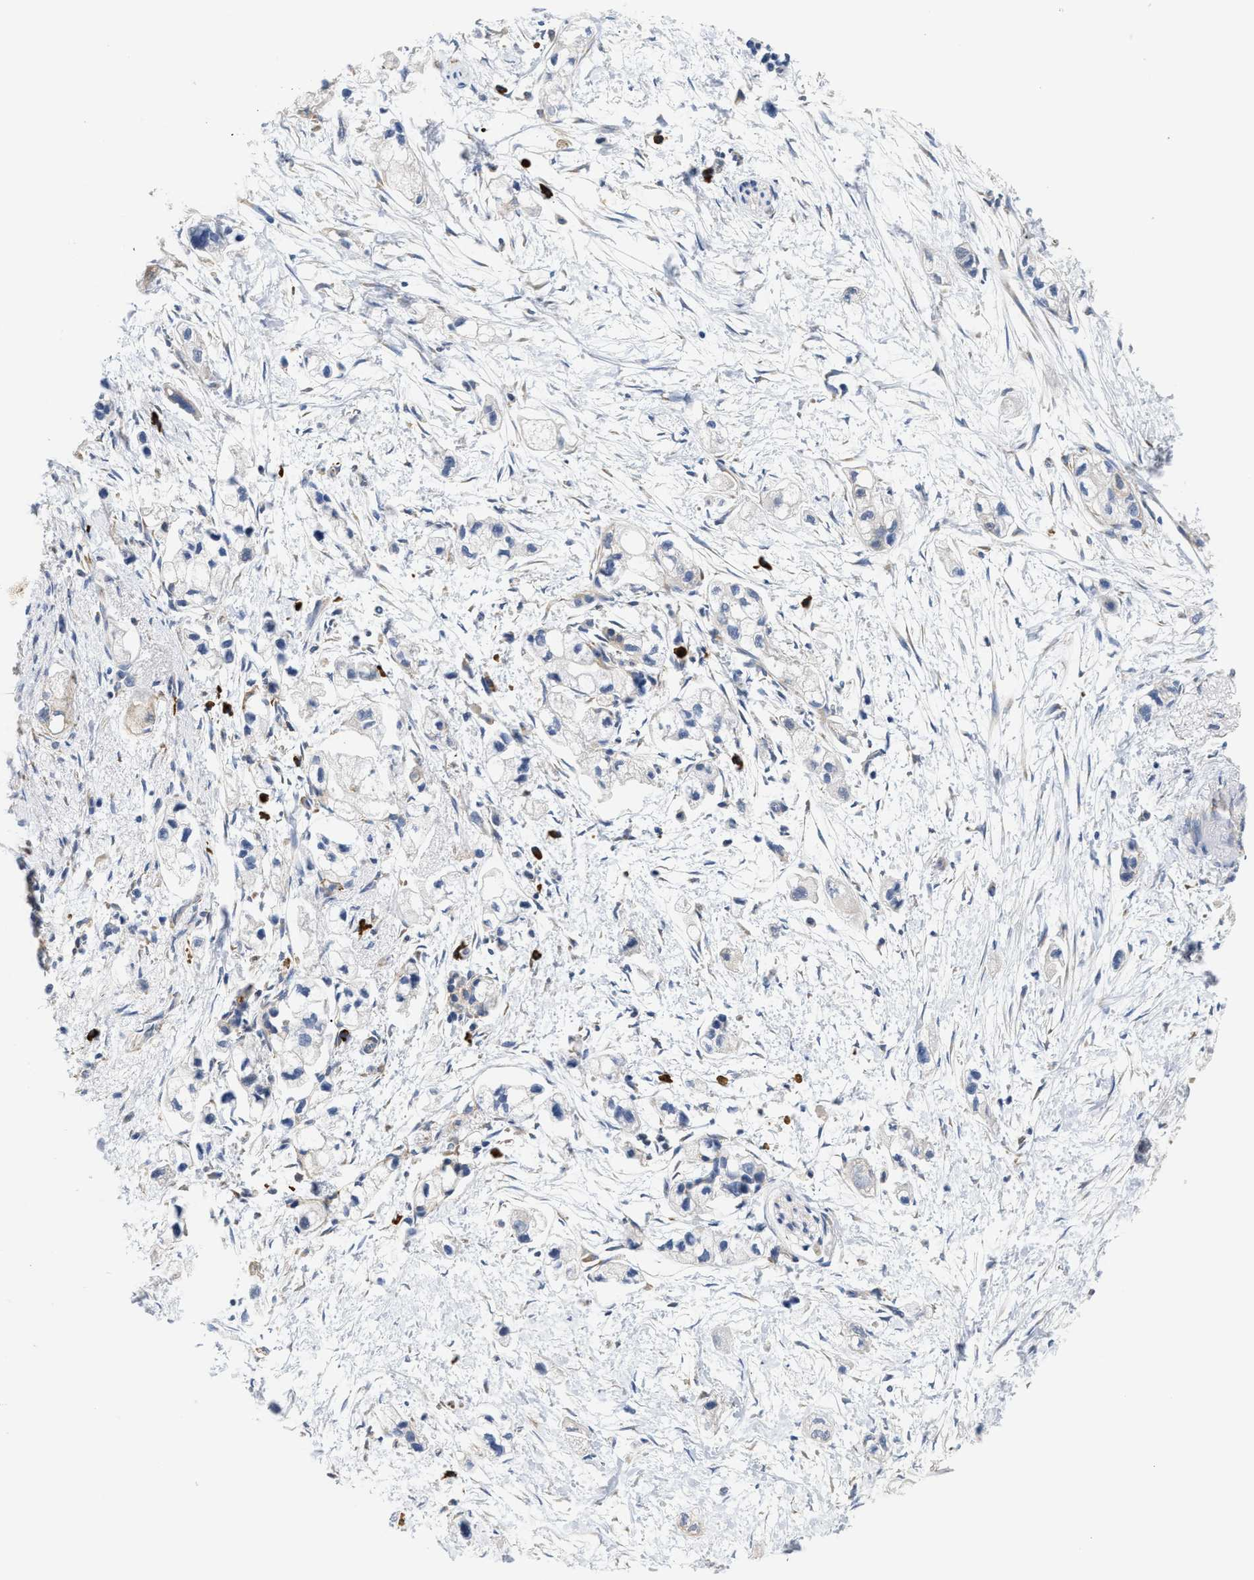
{"staining": {"intensity": "weak", "quantity": "<25%", "location": "cytoplasmic/membranous"}, "tissue": "pancreatic cancer", "cell_type": "Tumor cells", "image_type": "cancer", "snomed": [{"axis": "morphology", "description": "Adenocarcinoma, NOS"}, {"axis": "topography", "description": "Pancreas"}], "caption": "IHC photomicrograph of neoplastic tissue: pancreatic cancer (adenocarcinoma) stained with DAB (3,3'-diaminobenzidine) reveals no significant protein positivity in tumor cells.", "gene": "RYR2", "patient": {"sex": "male", "age": 74}}